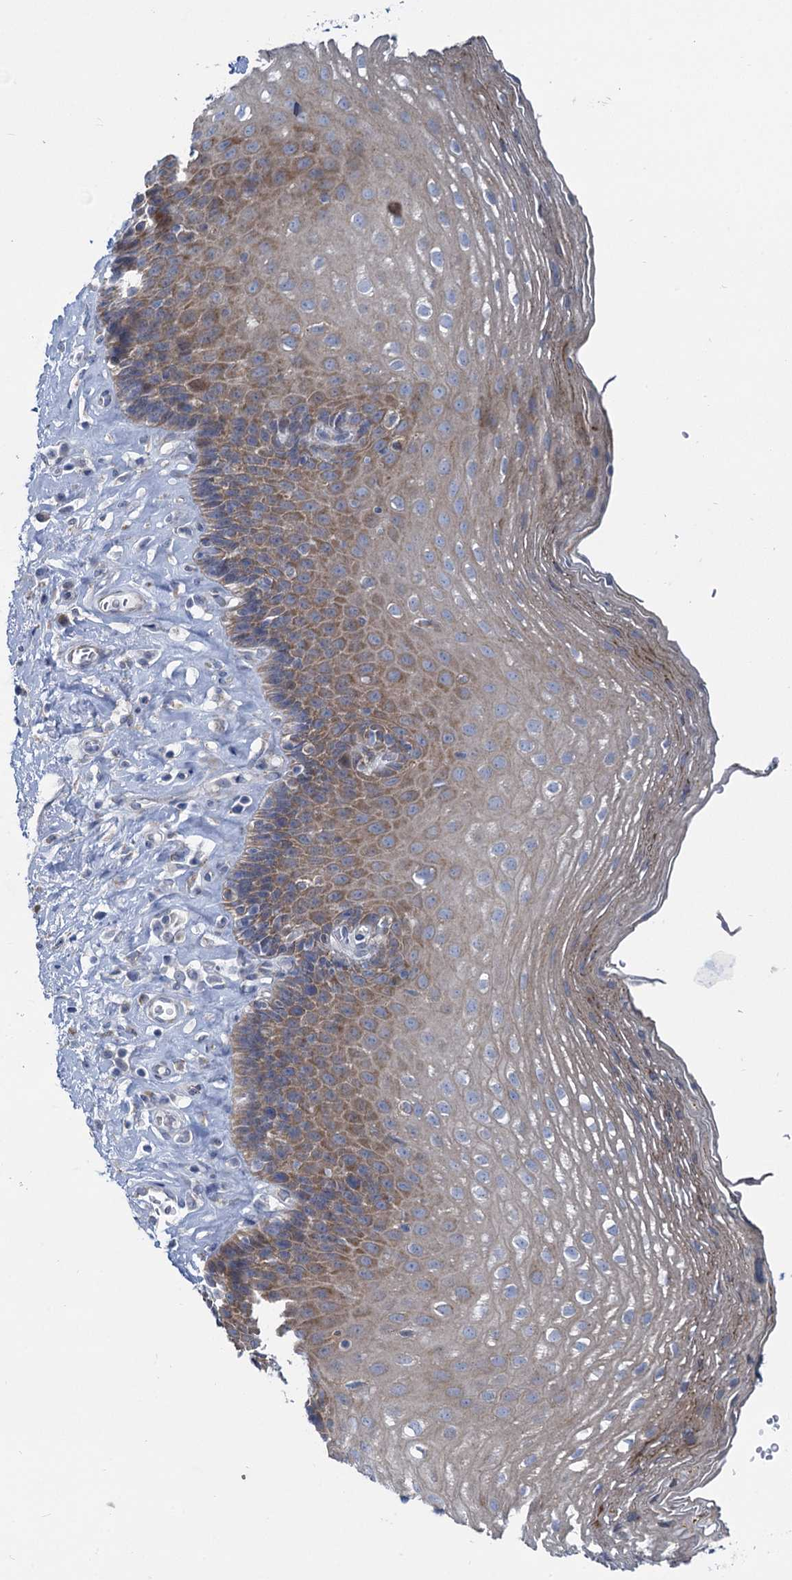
{"staining": {"intensity": "moderate", "quantity": "25%-75%", "location": "cytoplasmic/membranous"}, "tissue": "esophagus", "cell_type": "Squamous epithelial cells", "image_type": "normal", "snomed": [{"axis": "morphology", "description": "Normal tissue, NOS"}, {"axis": "topography", "description": "Esophagus"}], "caption": "Esophagus stained for a protein (brown) shows moderate cytoplasmic/membranous positive expression in approximately 25%-75% of squamous epithelial cells.", "gene": "PRSS35", "patient": {"sex": "female", "age": 66}}